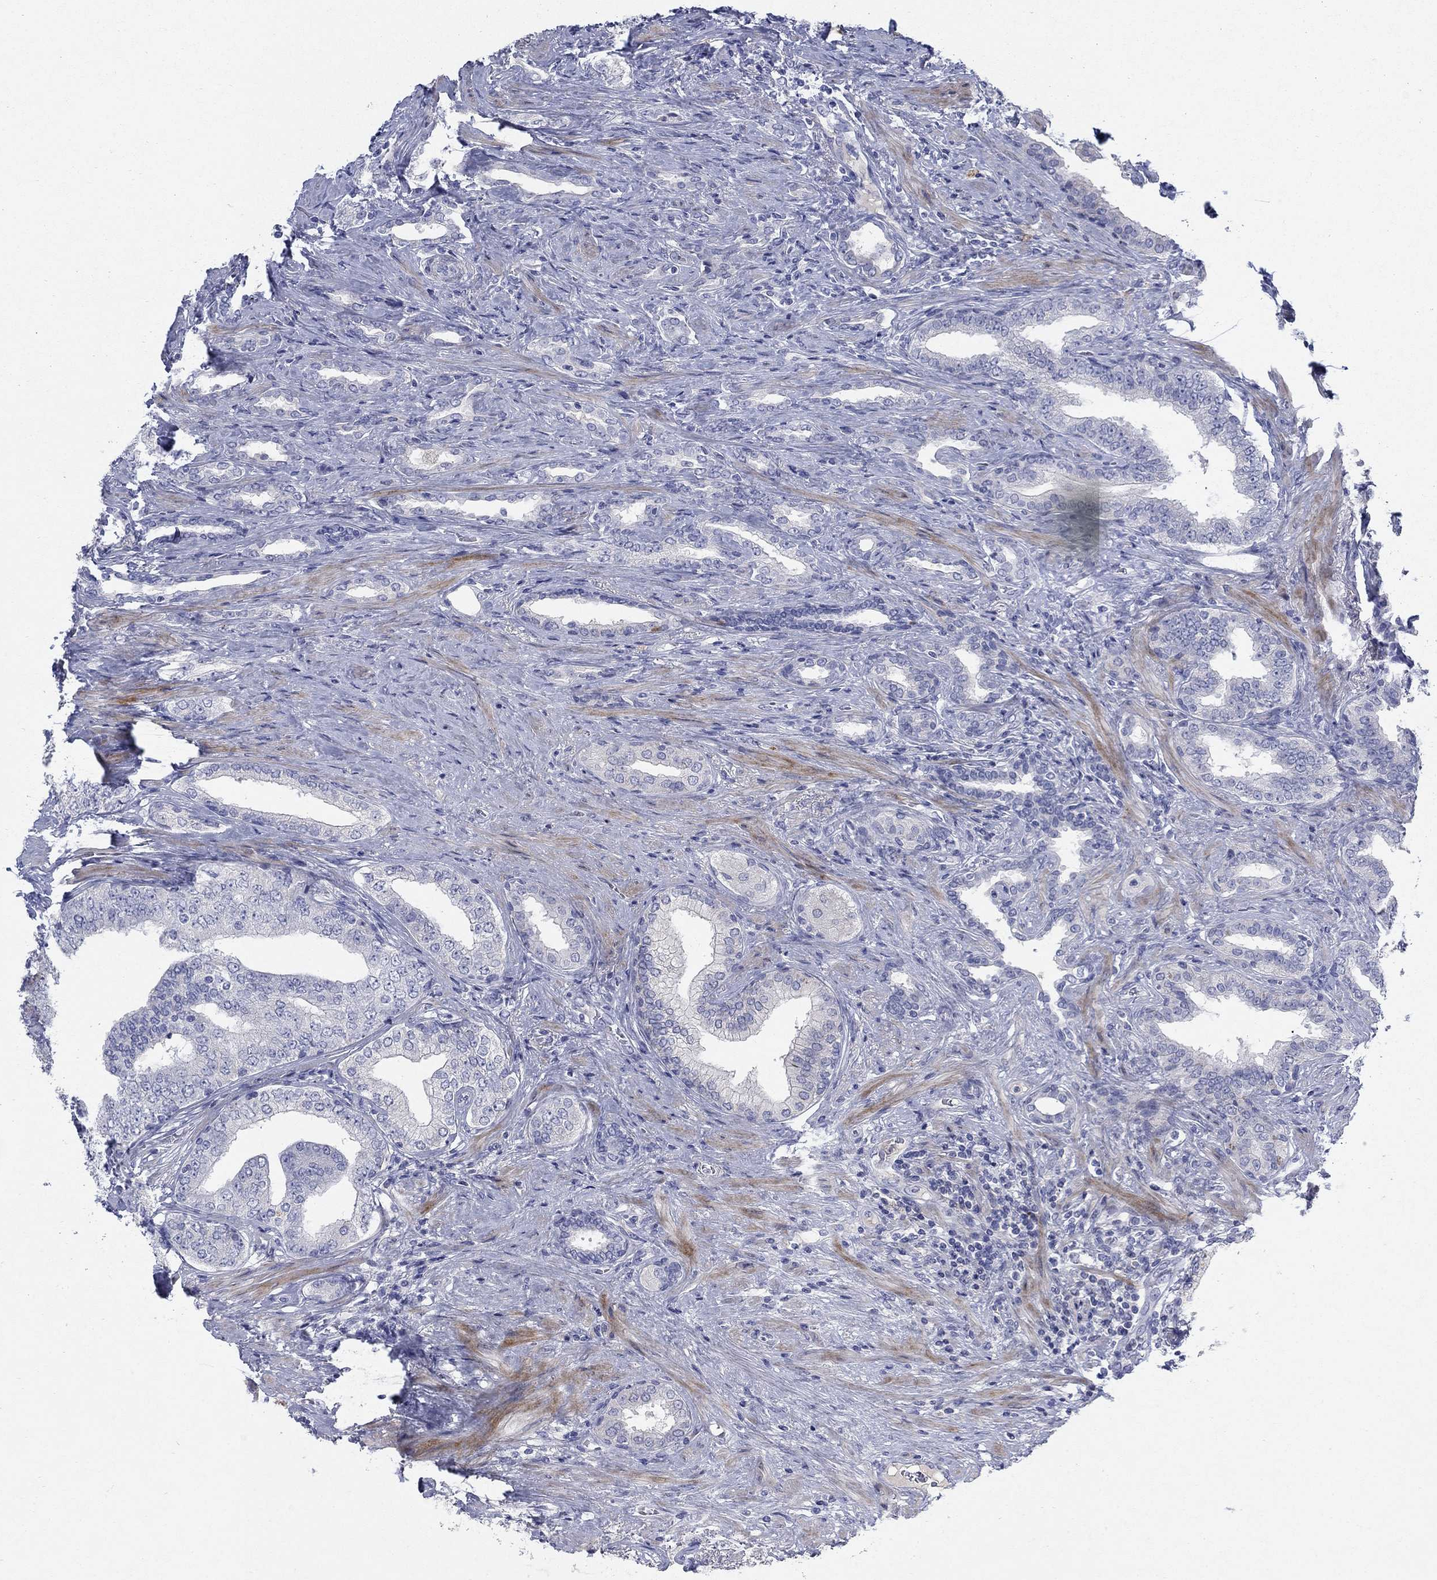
{"staining": {"intensity": "negative", "quantity": "none", "location": "none"}, "tissue": "prostate cancer", "cell_type": "Tumor cells", "image_type": "cancer", "snomed": [{"axis": "morphology", "description": "Adenocarcinoma, Low grade"}, {"axis": "topography", "description": "Prostate and seminal vesicle, NOS"}], "caption": "Histopathology image shows no protein positivity in tumor cells of prostate cancer tissue.", "gene": "TMEM249", "patient": {"sex": "male", "age": 61}}